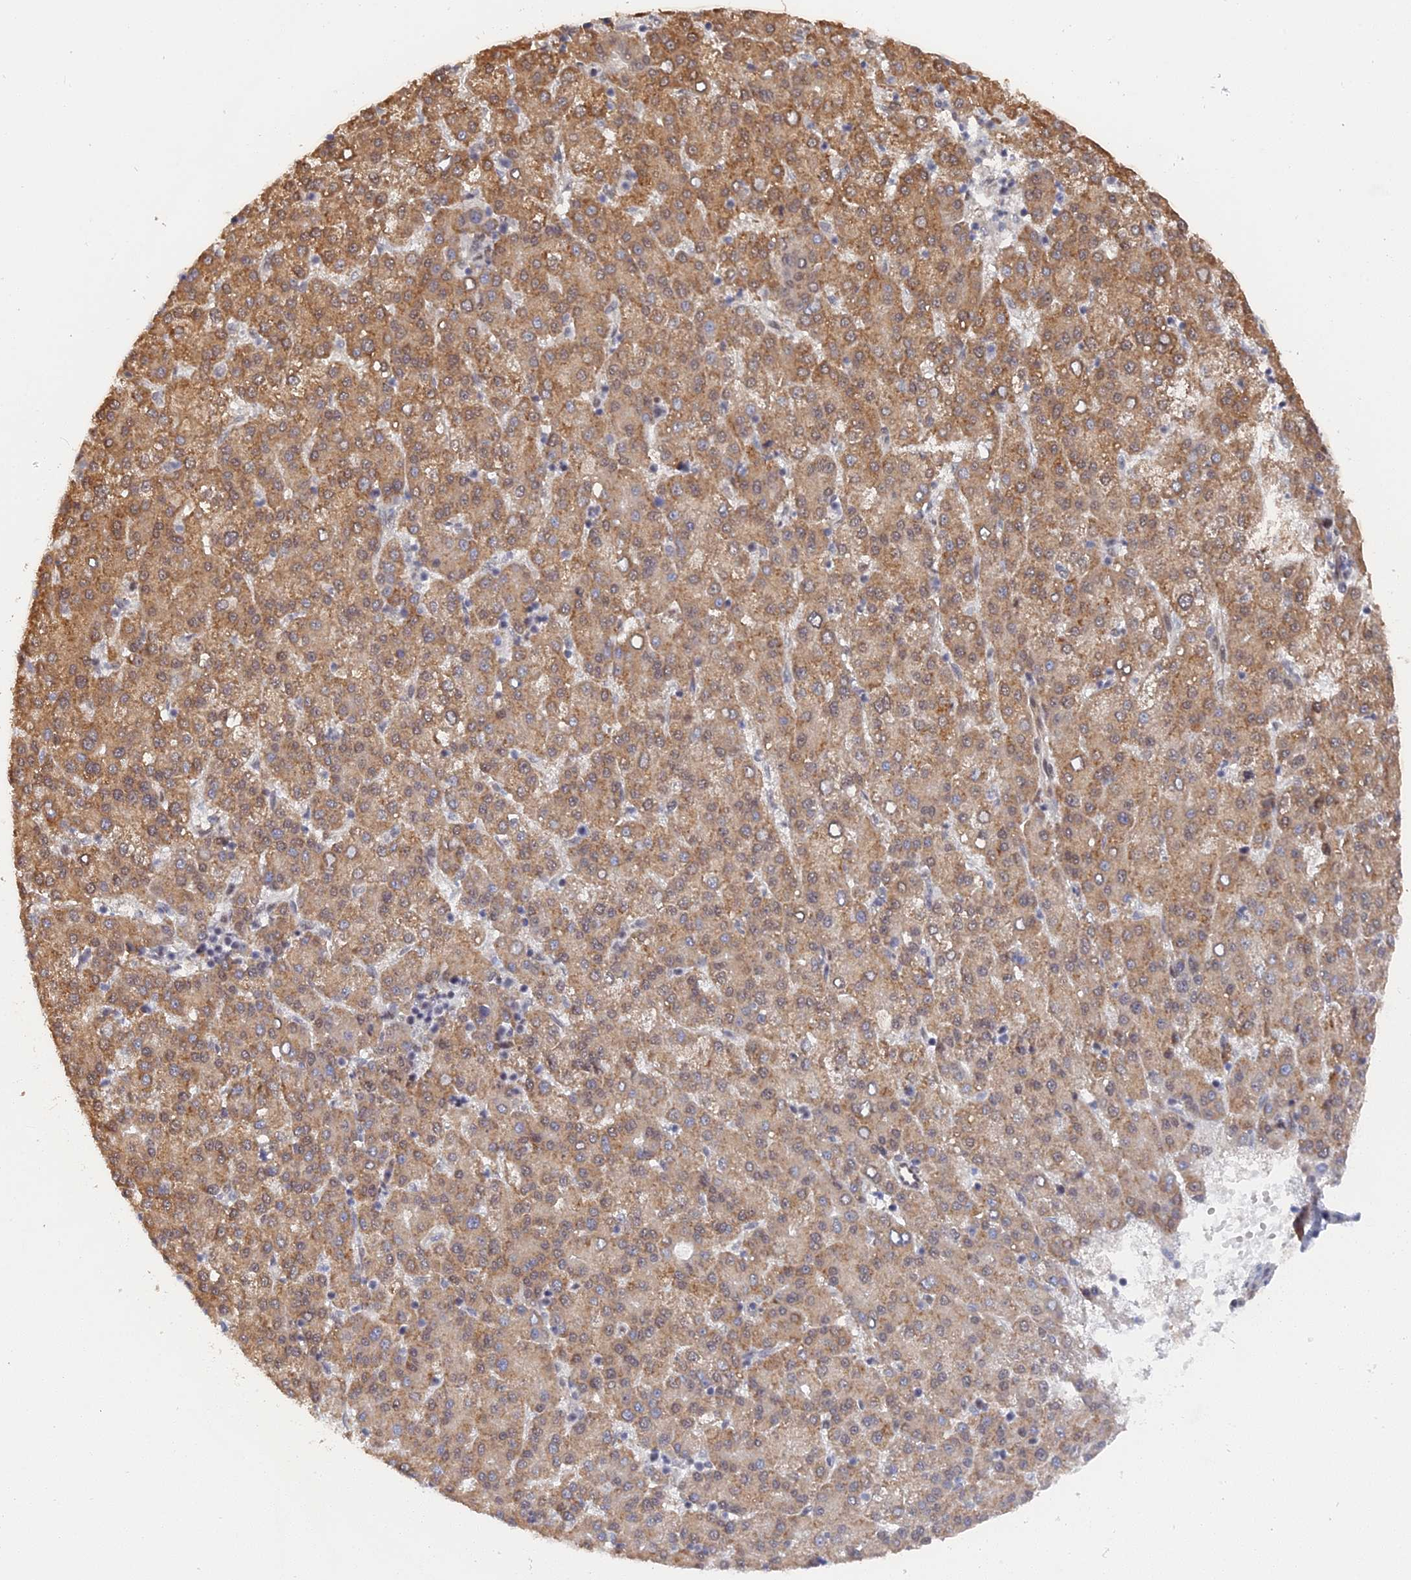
{"staining": {"intensity": "moderate", "quantity": ">75%", "location": "cytoplasmic/membranous"}, "tissue": "liver cancer", "cell_type": "Tumor cells", "image_type": "cancer", "snomed": [{"axis": "morphology", "description": "Carcinoma, Hepatocellular, NOS"}, {"axis": "topography", "description": "Liver"}], "caption": "High-power microscopy captured an immunohistochemistry image of hepatocellular carcinoma (liver), revealing moderate cytoplasmic/membranous positivity in about >75% of tumor cells.", "gene": "CCDC85A", "patient": {"sex": "female", "age": 58}}